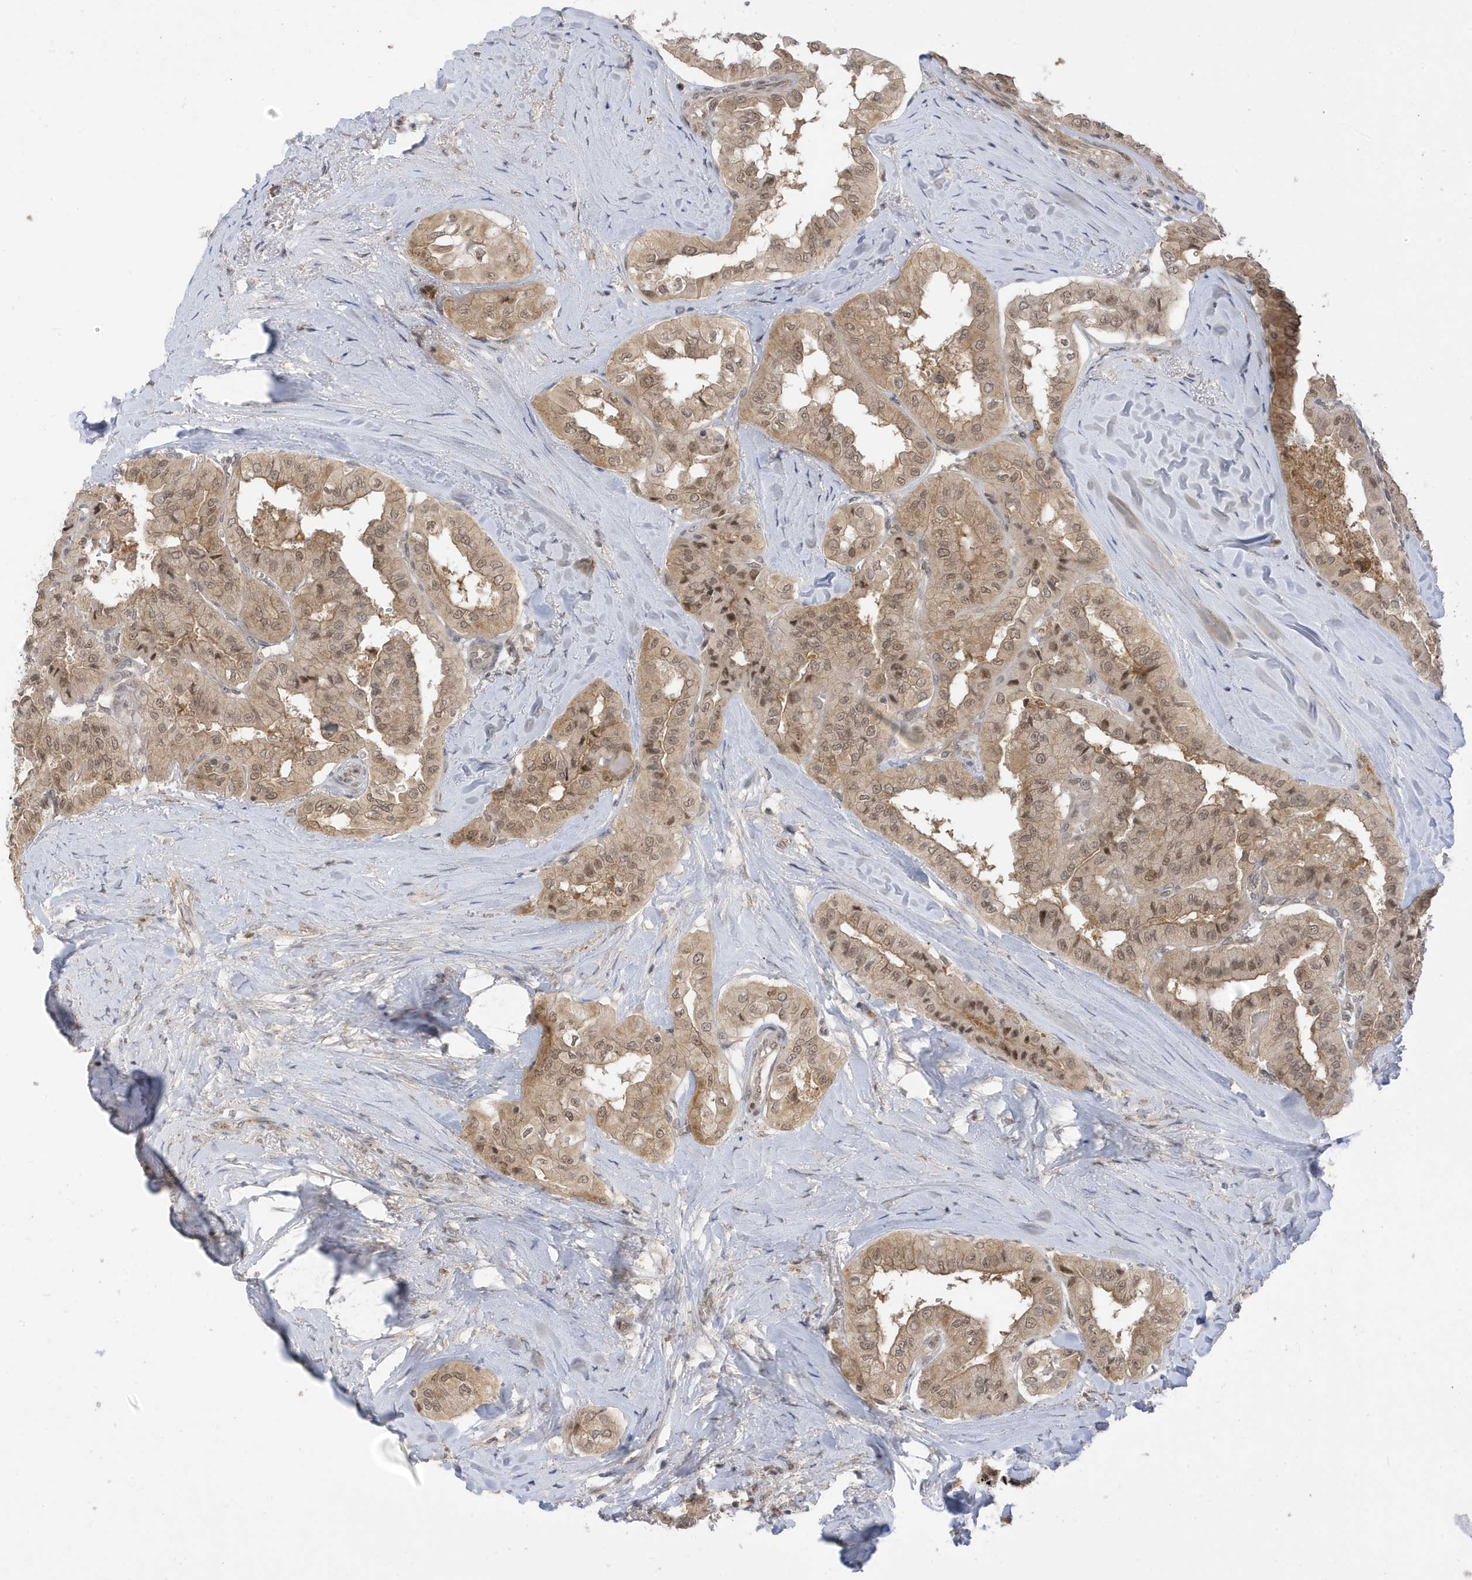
{"staining": {"intensity": "moderate", "quantity": ">75%", "location": "cytoplasmic/membranous,nuclear"}, "tissue": "thyroid cancer", "cell_type": "Tumor cells", "image_type": "cancer", "snomed": [{"axis": "morphology", "description": "Papillary adenocarcinoma, NOS"}, {"axis": "topography", "description": "Thyroid gland"}], "caption": "DAB (3,3'-diaminobenzidine) immunohistochemical staining of human thyroid papillary adenocarcinoma reveals moderate cytoplasmic/membranous and nuclear protein staining in about >75% of tumor cells. (DAB = brown stain, brightfield microscopy at high magnification).", "gene": "TAB3", "patient": {"sex": "female", "age": 59}}